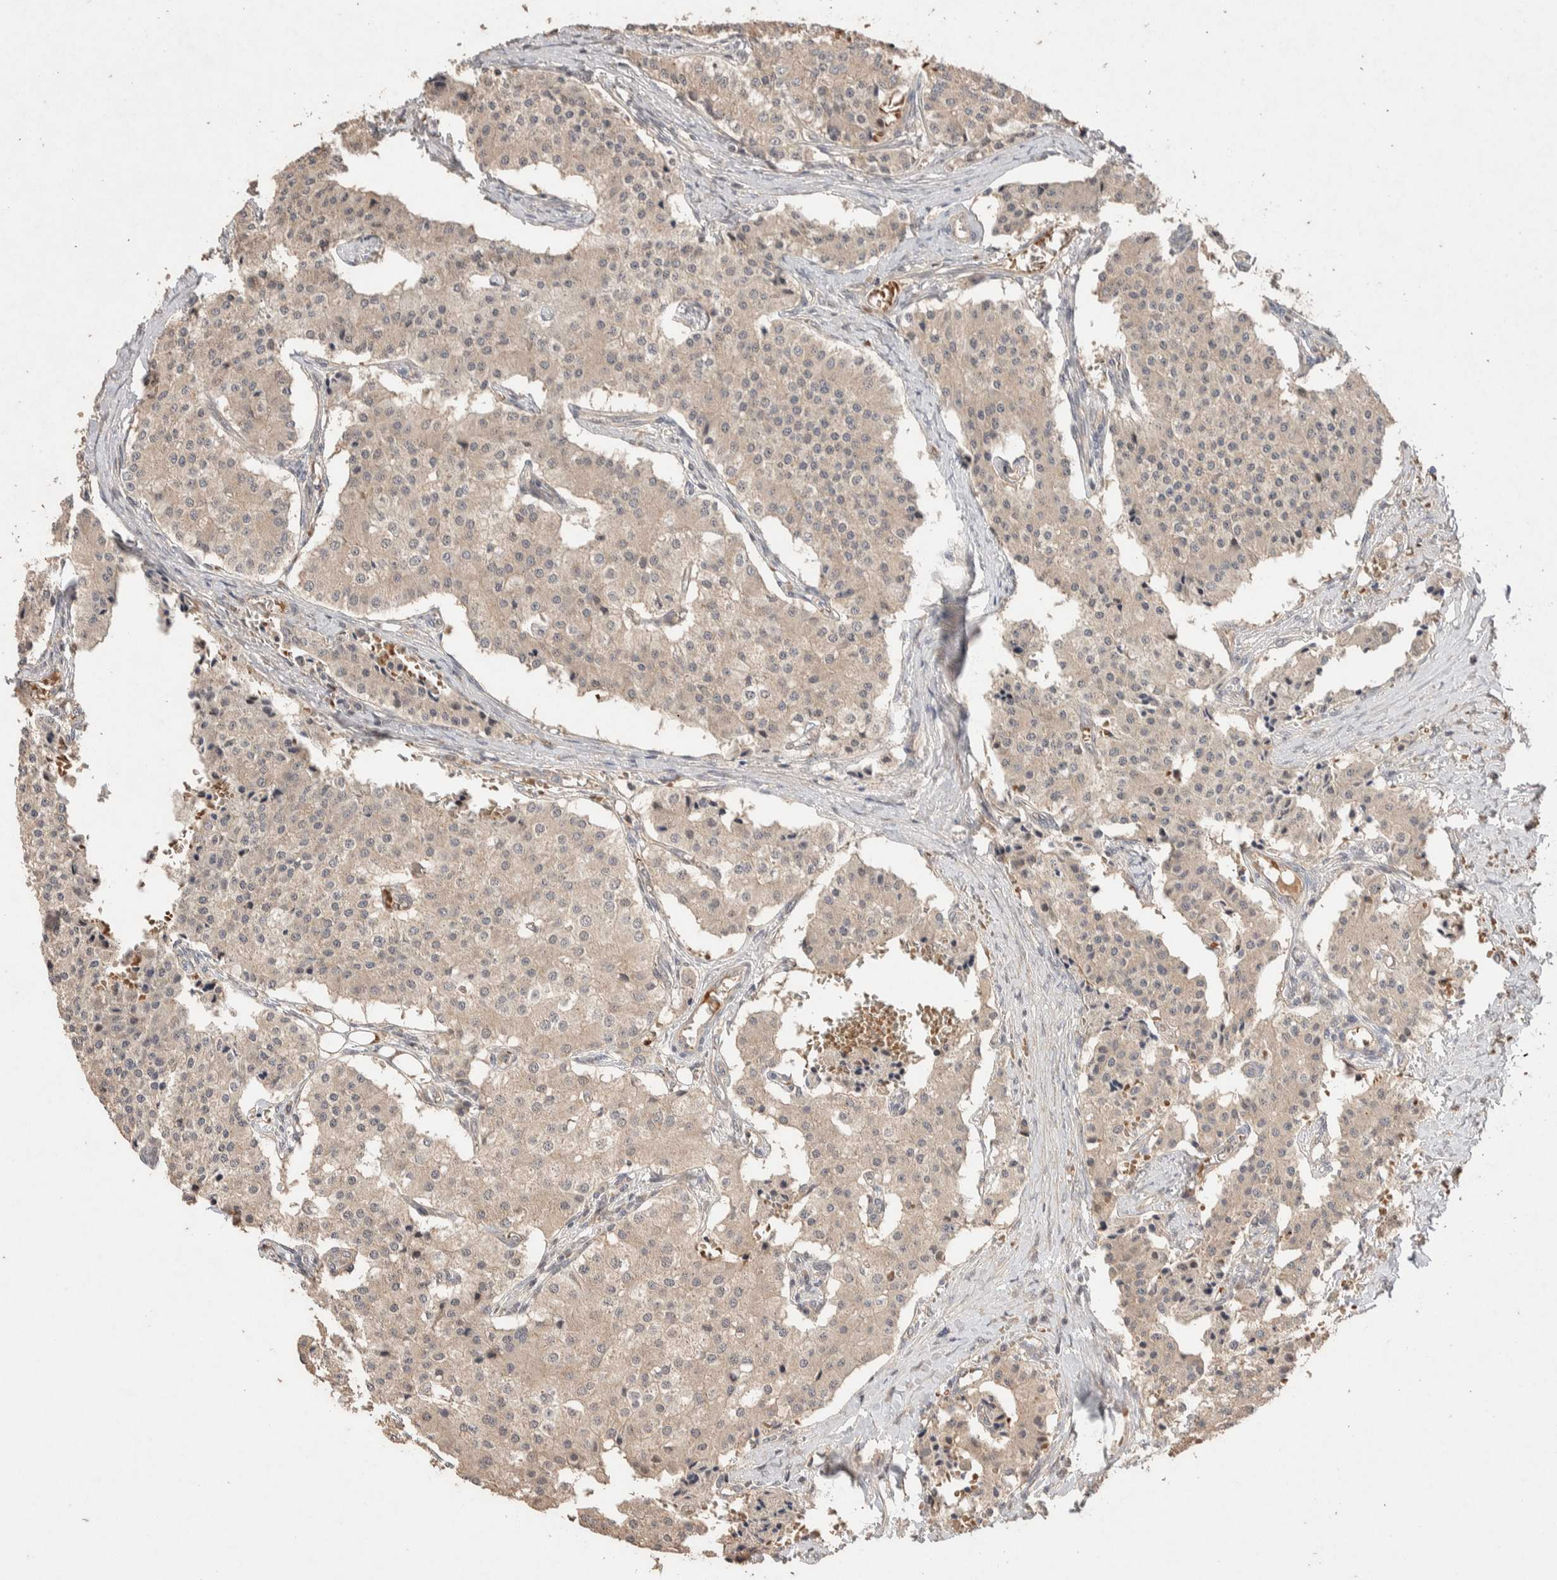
{"staining": {"intensity": "negative", "quantity": "none", "location": "none"}, "tissue": "carcinoid", "cell_type": "Tumor cells", "image_type": "cancer", "snomed": [{"axis": "morphology", "description": "Carcinoid, malignant, NOS"}, {"axis": "topography", "description": "Colon"}], "caption": "Histopathology image shows no significant protein expression in tumor cells of carcinoid.", "gene": "CASK", "patient": {"sex": "female", "age": 52}}